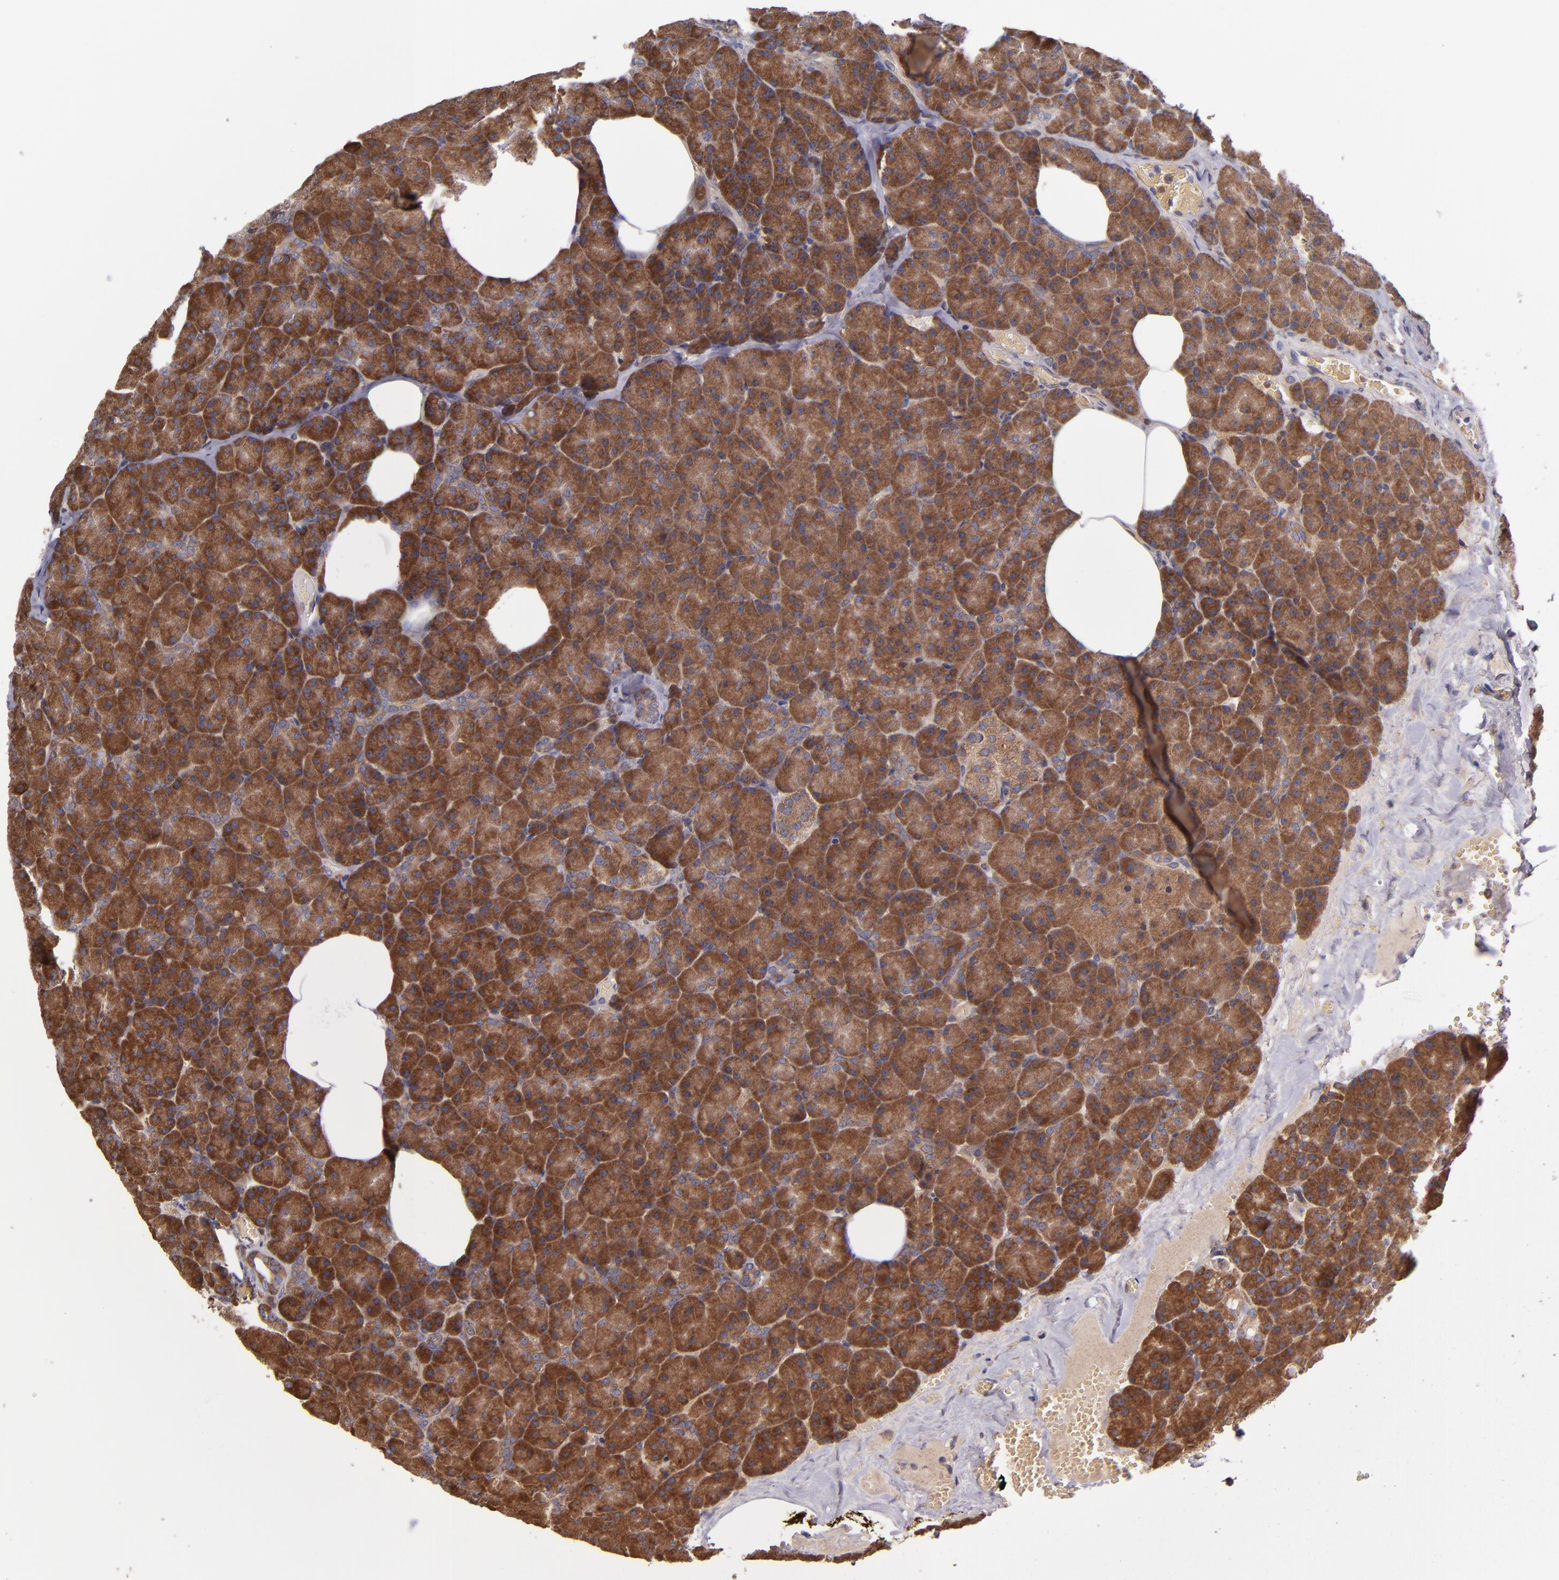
{"staining": {"intensity": "strong", "quantity": ">75%", "location": "cytoplasmic/membranous"}, "tissue": "pancreas", "cell_type": "Exocrine glandular cells", "image_type": "normal", "snomed": [{"axis": "morphology", "description": "Normal tissue, NOS"}, {"axis": "topography", "description": "Pancreas"}], "caption": "Protein expression by IHC reveals strong cytoplasmic/membranous staining in approximately >75% of exocrine glandular cells in benign pancreas. (DAB (3,3'-diaminobenzidine) = brown stain, brightfield microscopy at high magnification).", "gene": "EIF4ENIF1", "patient": {"sex": "female", "age": 35}}